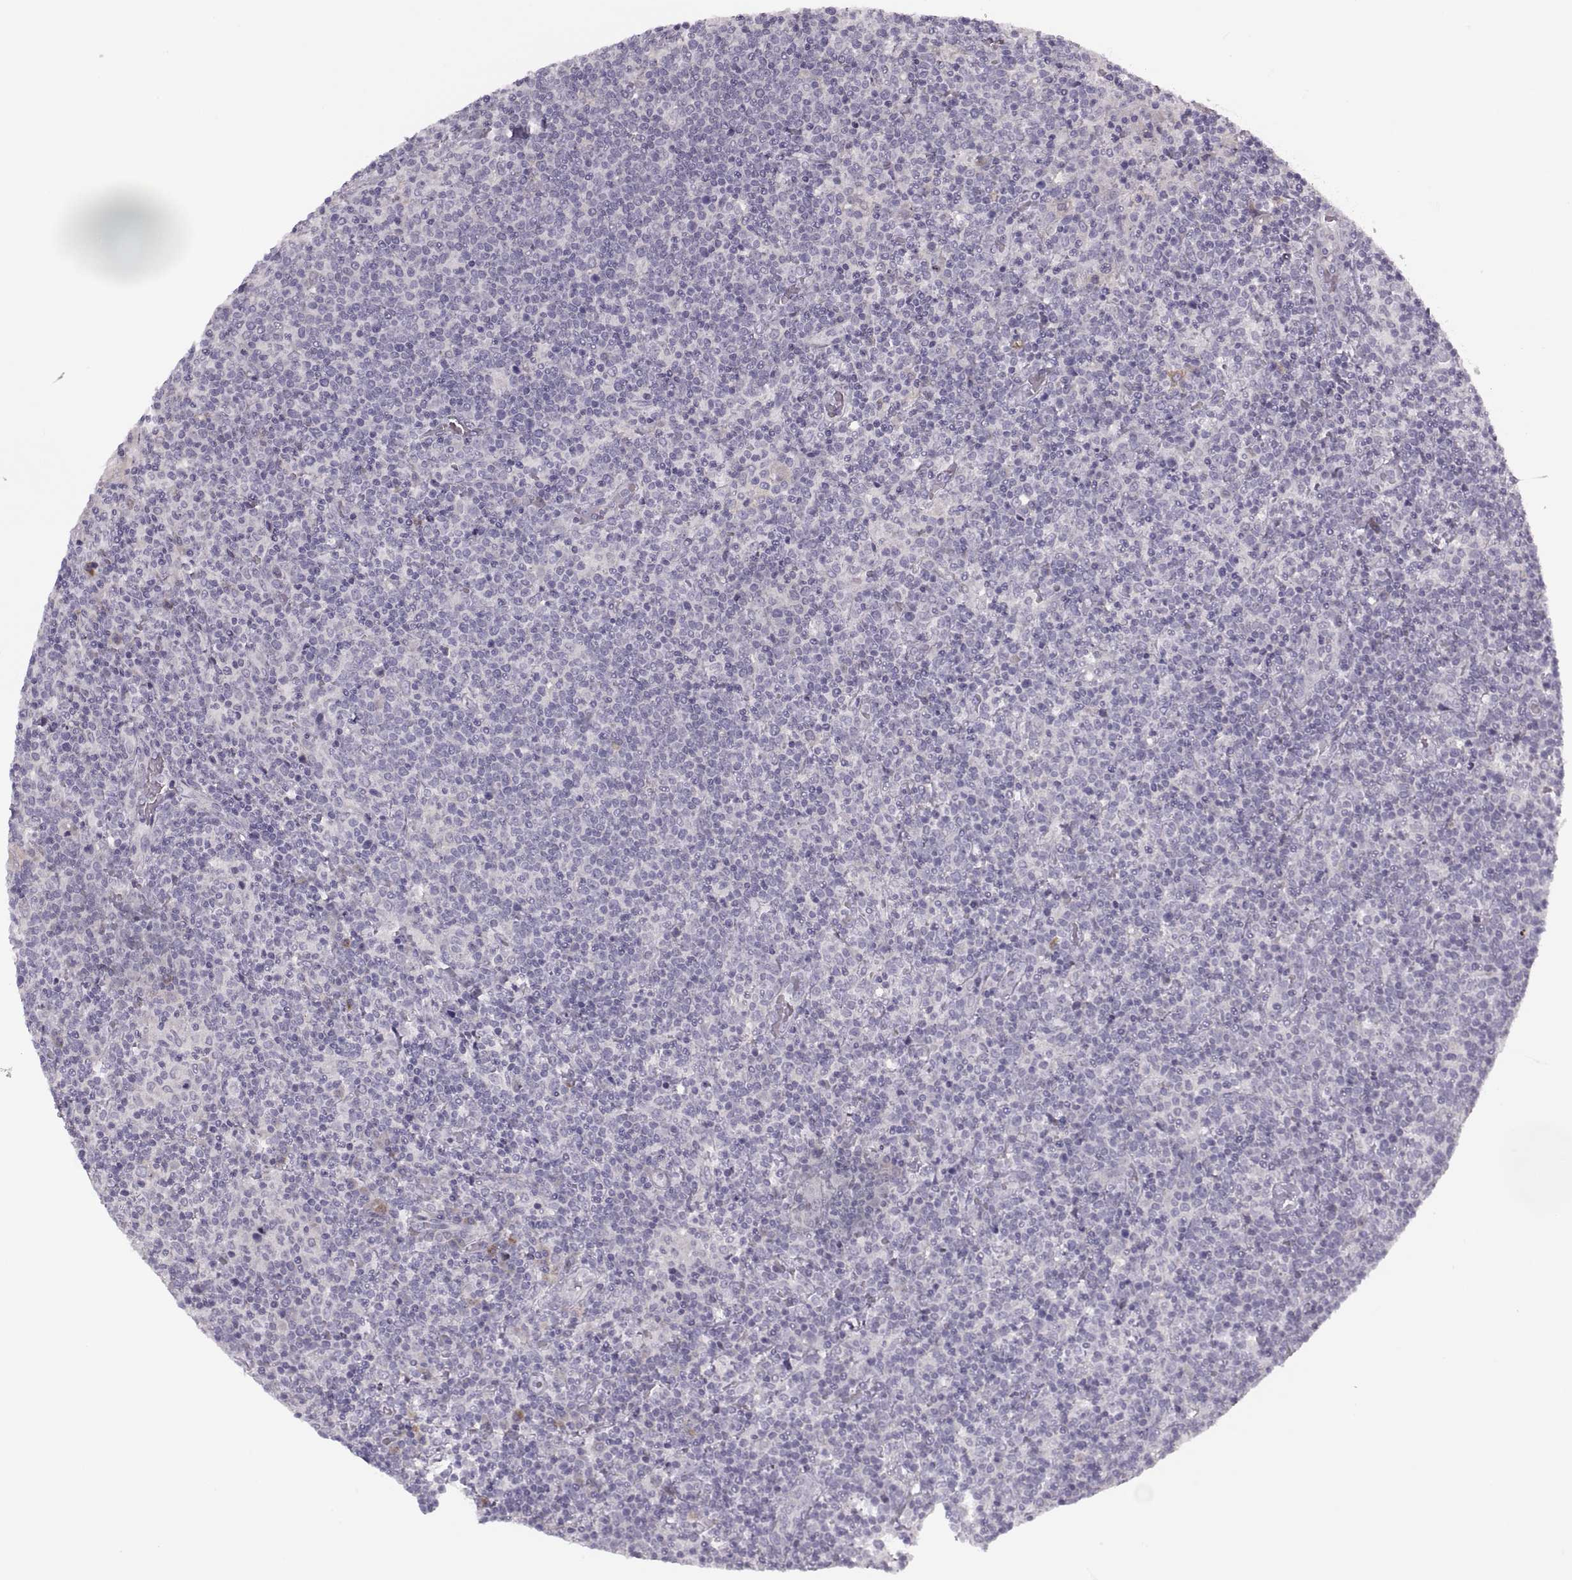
{"staining": {"intensity": "negative", "quantity": "none", "location": "none"}, "tissue": "lymphoma", "cell_type": "Tumor cells", "image_type": "cancer", "snomed": [{"axis": "morphology", "description": "Malignant lymphoma, non-Hodgkin's type, High grade"}, {"axis": "topography", "description": "Lymph node"}], "caption": "Immunohistochemistry of lymphoma demonstrates no expression in tumor cells.", "gene": "H2AP", "patient": {"sex": "male", "age": 61}}